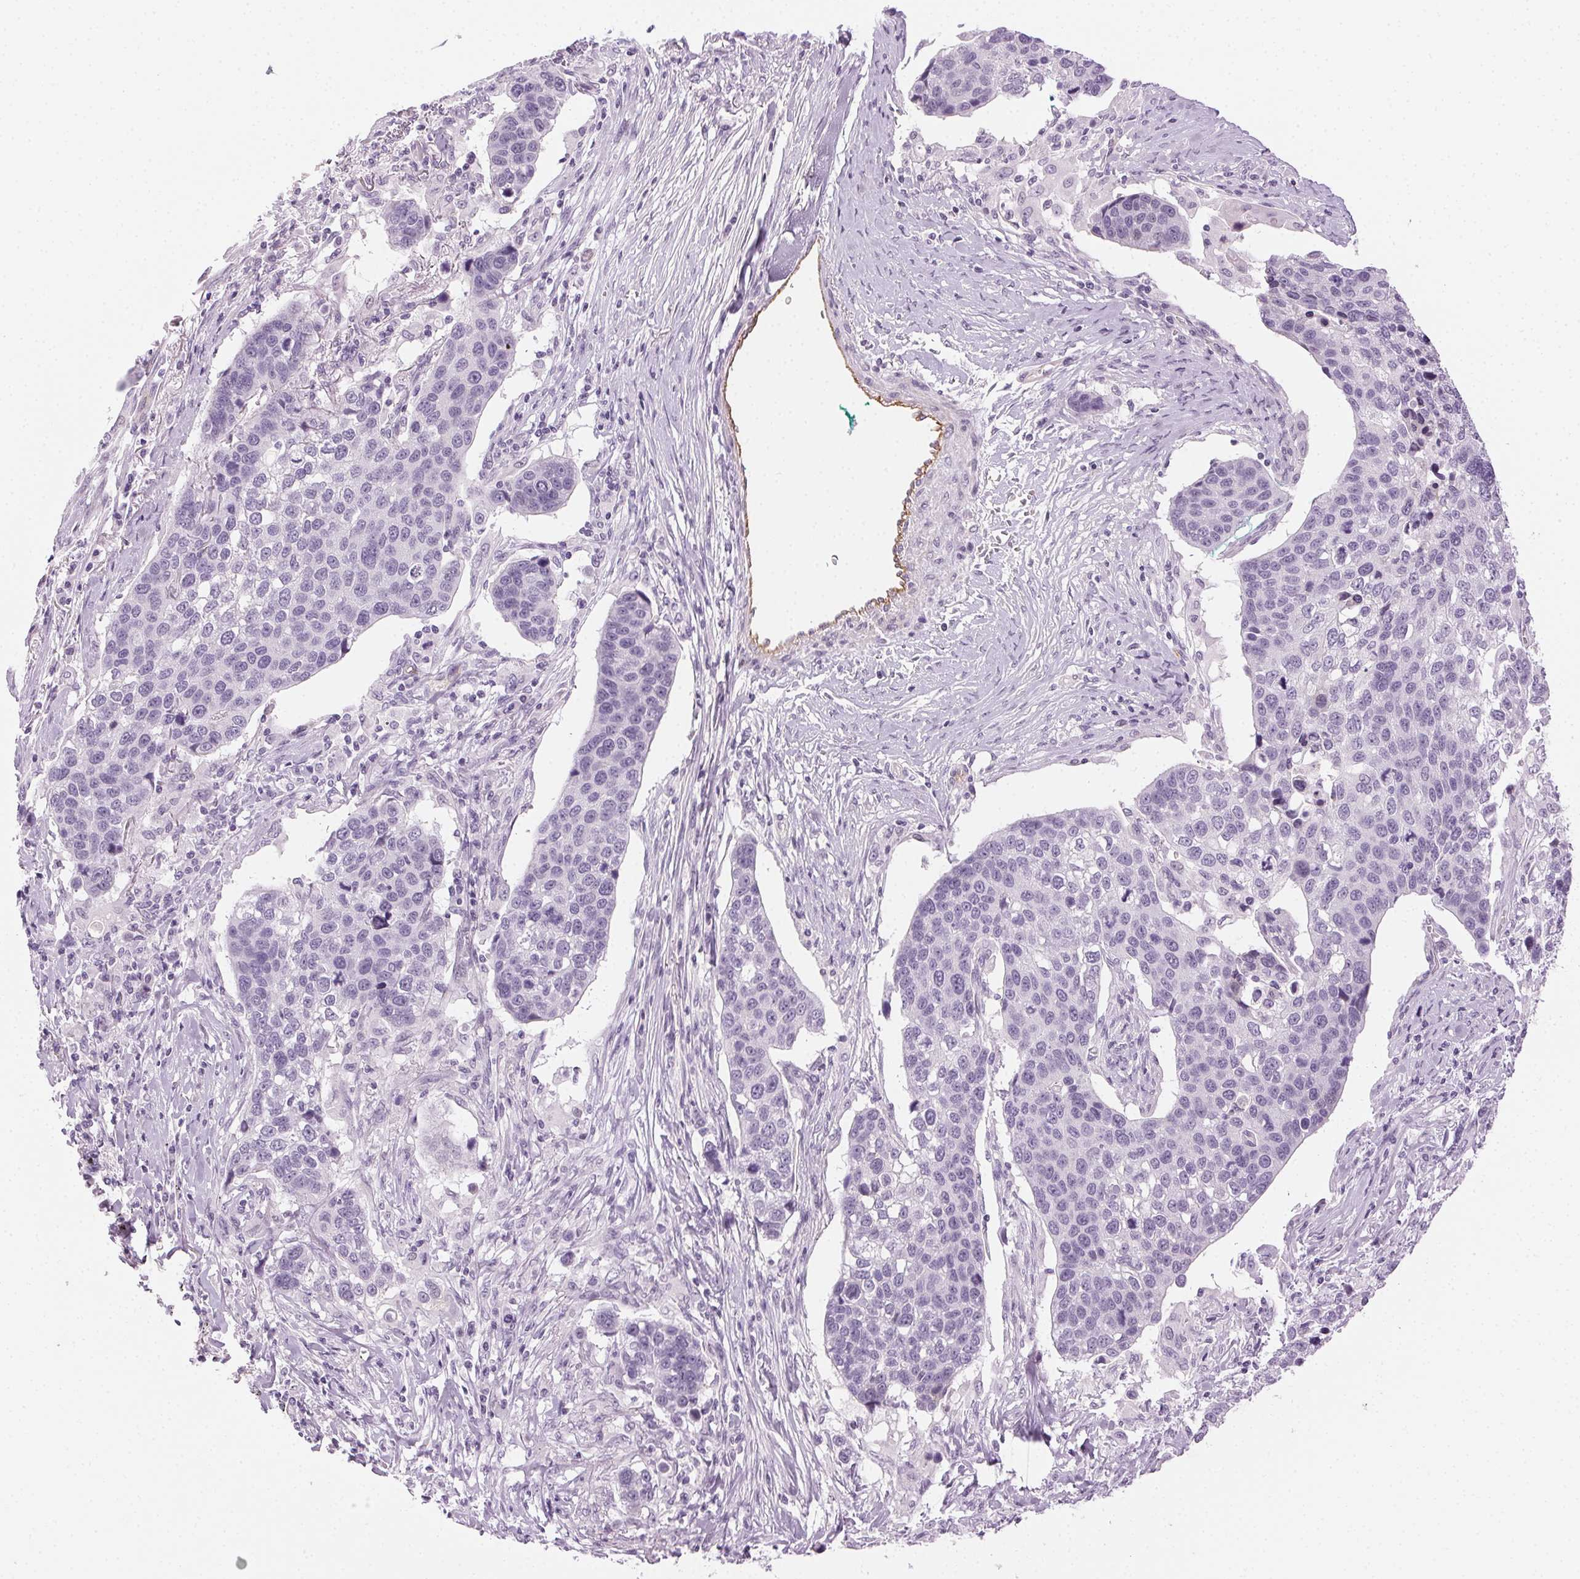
{"staining": {"intensity": "negative", "quantity": "none", "location": "none"}, "tissue": "lung cancer", "cell_type": "Tumor cells", "image_type": "cancer", "snomed": [{"axis": "morphology", "description": "Squamous cell carcinoma, NOS"}, {"axis": "topography", "description": "Lymph node"}, {"axis": "topography", "description": "Lung"}], "caption": "DAB immunohistochemical staining of human lung squamous cell carcinoma demonstrates no significant positivity in tumor cells. (Brightfield microscopy of DAB (3,3'-diaminobenzidine) IHC at high magnification).", "gene": "AIF1L", "patient": {"sex": "male", "age": 61}}